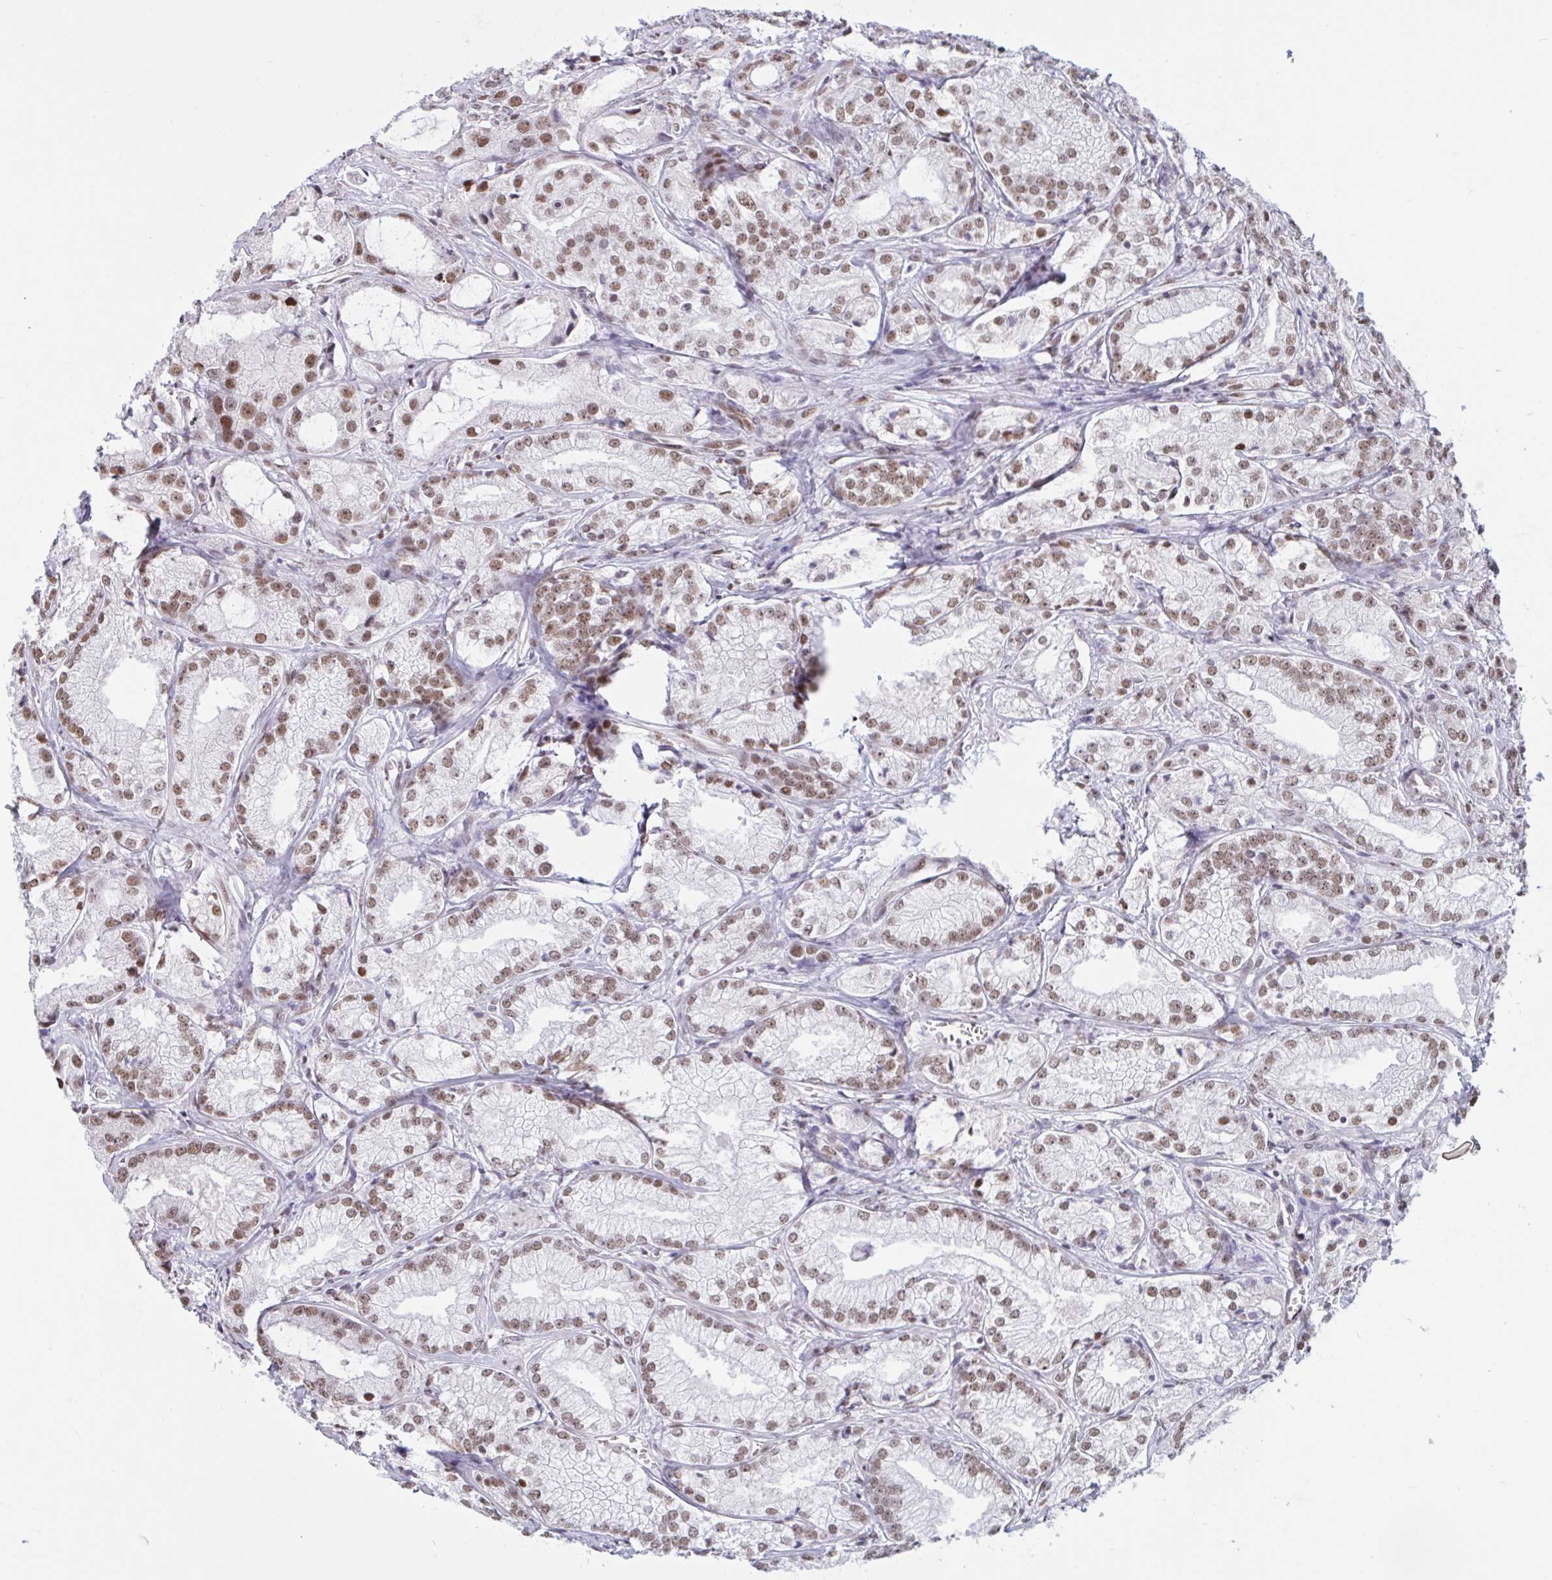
{"staining": {"intensity": "moderate", "quantity": ">75%", "location": "nuclear"}, "tissue": "prostate cancer", "cell_type": "Tumor cells", "image_type": "cancer", "snomed": [{"axis": "morphology", "description": "Adenocarcinoma, High grade"}, {"axis": "topography", "description": "Prostate"}], "caption": "Tumor cells display medium levels of moderate nuclear expression in approximately >75% of cells in human prostate cancer (adenocarcinoma (high-grade)).", "gene": "CBFA2T2", "patient": {"sex": "male", "age": 64}}